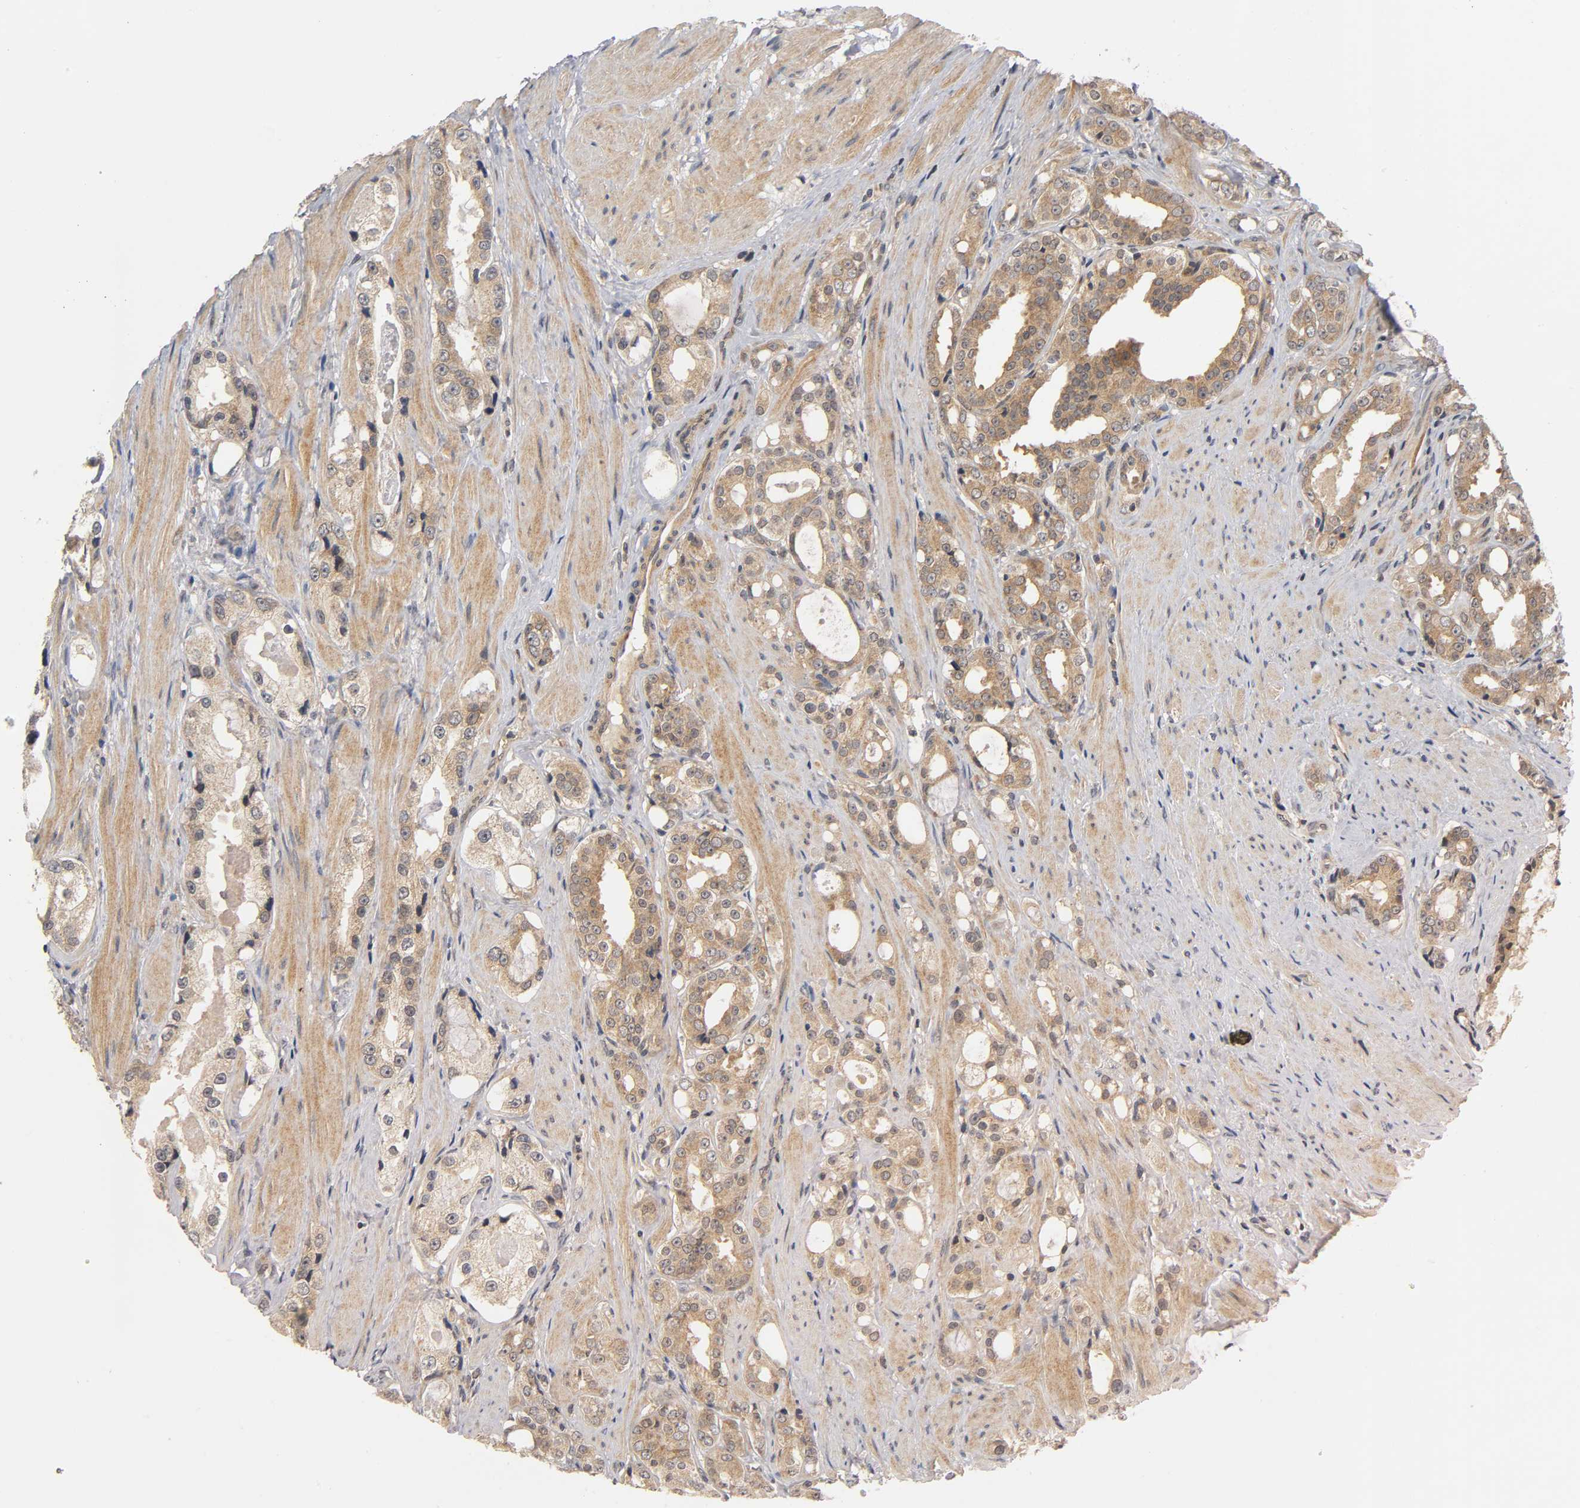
{"staining": {"intensity": "moderate", "quantity": ">75%", "location": "cytoplasmic/membranous"}, "tissue": "prostate cancer", "cell_type": "Tumor cells", "image_type": "cancer", "snomed": [{"axis": "morphology", "description": "Adenocarcinoma, Medium grade"}, {"axis": "topography", "description": "Prostate"}], "caption": "High-magnification brightfield microscopy of prostate cancer (adenocarcinoma (medium-grade)) stained with DAB (brown) and counterstained with hematoxylin (blue). tumor cells exhibit moderate cytoplasmic/membranous positivity is present in approximately>75% of cells. The protein of interest is shown in brown color, while the nuclei are stained blue.", "gene": "MAPK8", "patient": {"sex": "male", "age": 60}}